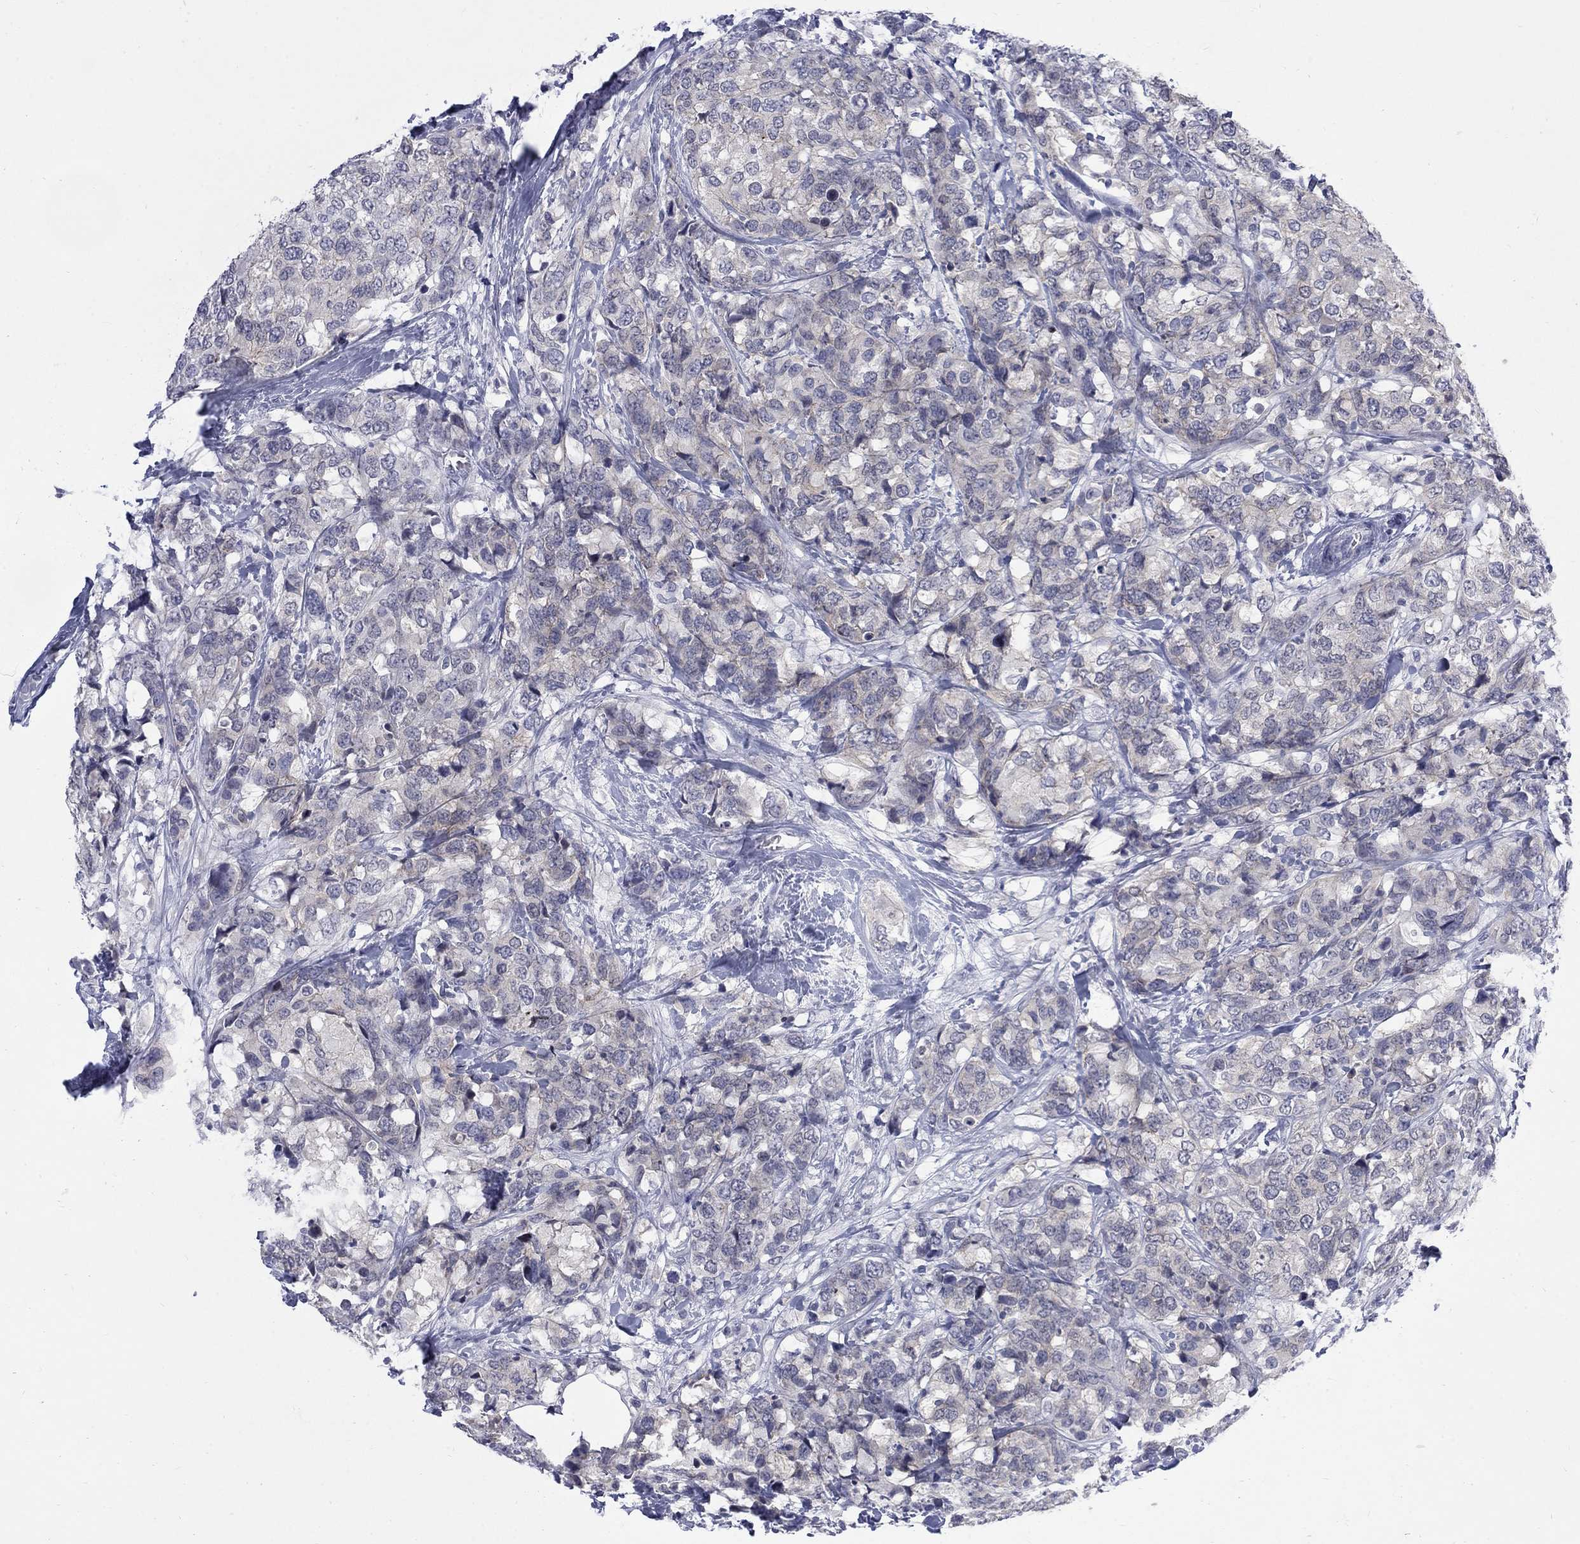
{"staining": {"intensity": "negative", "quantity": "none", "location": "none"}, "tissue": "breast cancer", "cell_type": "Tumor cells", "image_type": "cancer", "snomed": [{"axis": "morphology", "description": "Lobular carcinoma"}, {"axis": "topography", "description": "Breast"}], "caption": "Tumor cells show no significant protein positivity in breast cancer (lobular carcinoma).", "gene": "CTNND2", "patient": {"sex": "female", "age": 59}}